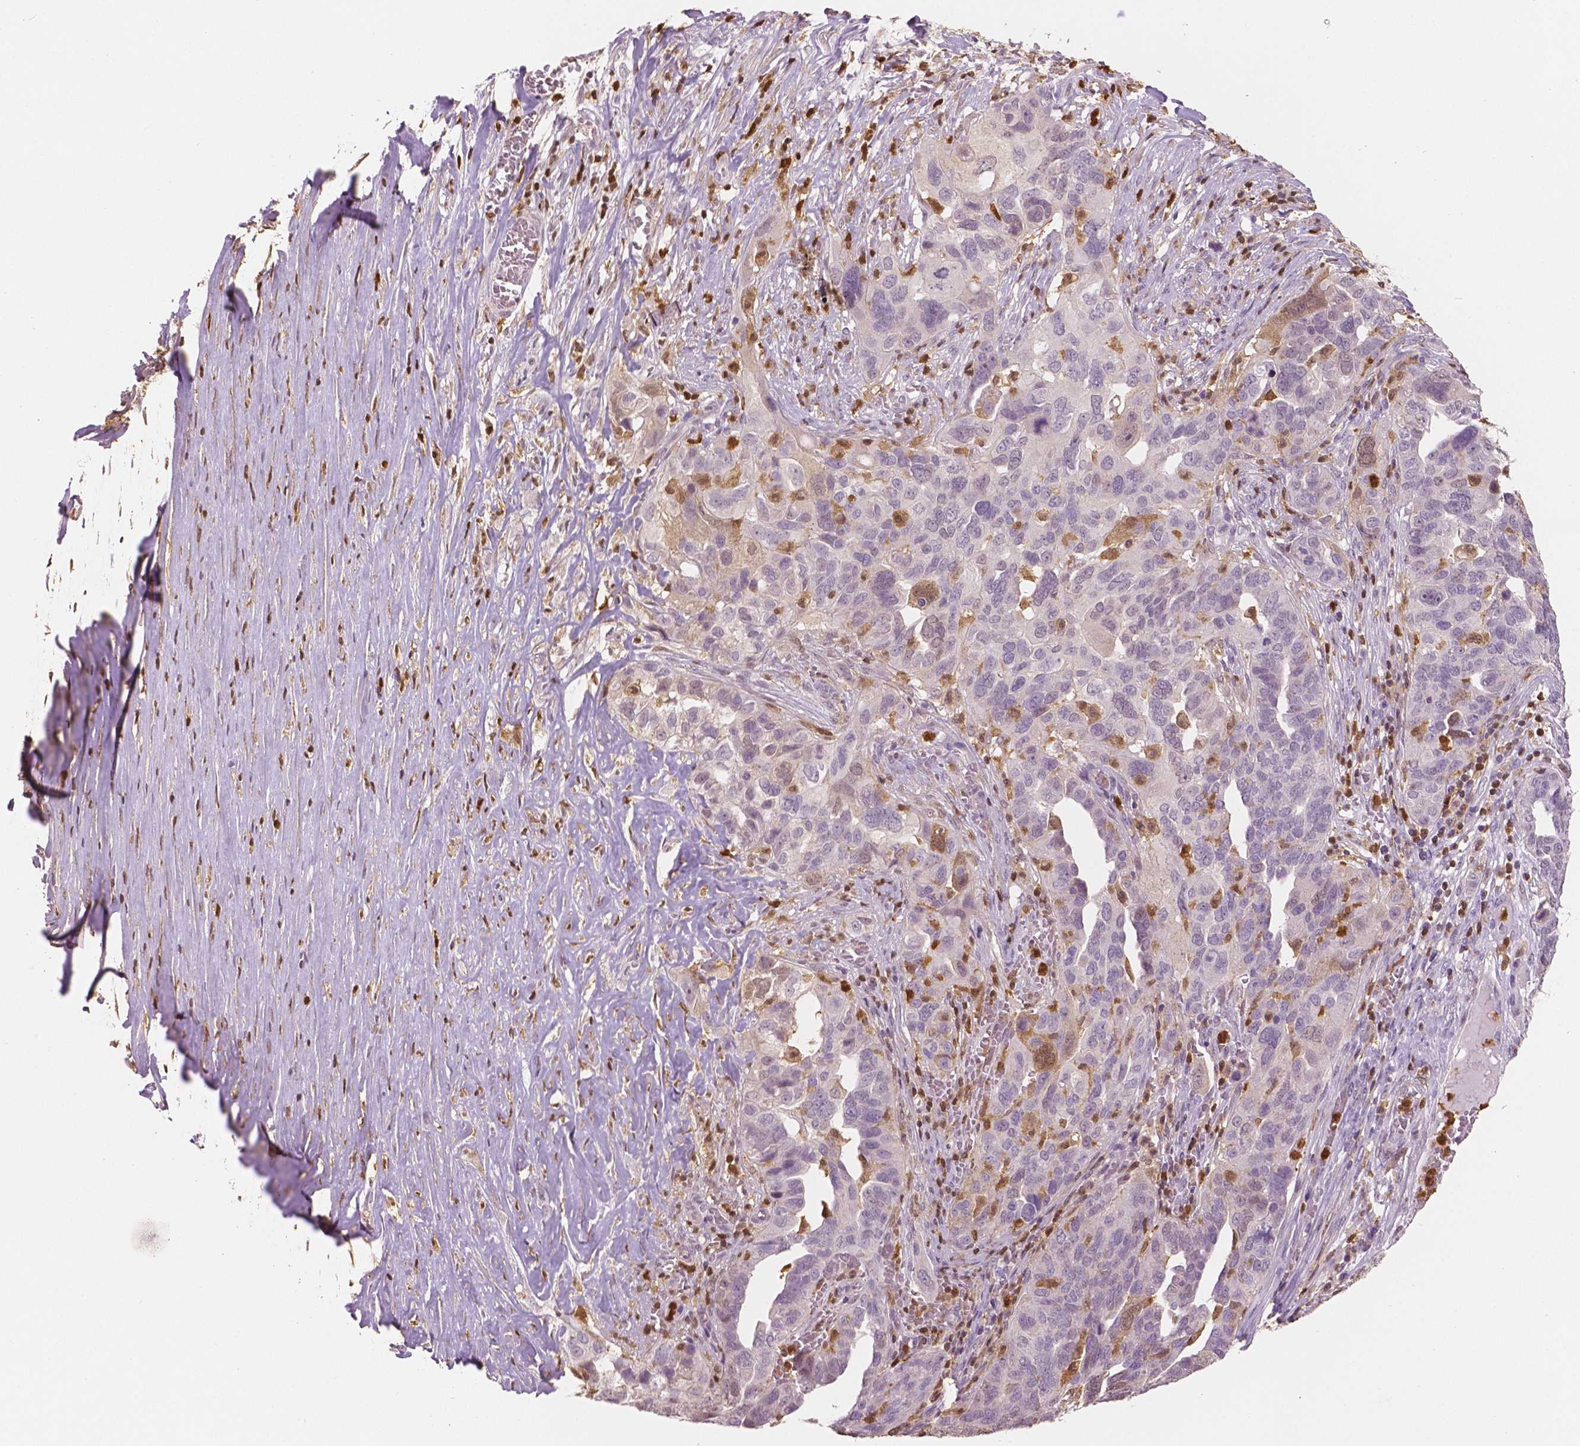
{"staining": {"intensity": "negative", "quantity": "none", "location": "none"}, "tissue": "ovarian cancer", "cell_type": "Tumor cells", "image_type": "cancer", "snomed": [{"axis": "morphology", "description": "Carcinoma, endometroid"}, {"axis": "topography", "description": "Soft tissue"}, {"axis": "topography", "description": "Ovary"}], "caption": "The immunohistochemistry histopathology image has no significant positivity in tumor cells of ovarian cancer tissue. Nuclei are stained in blue.", "gene": "S100A4", "patient": {"sex": "female", "age": 52}}